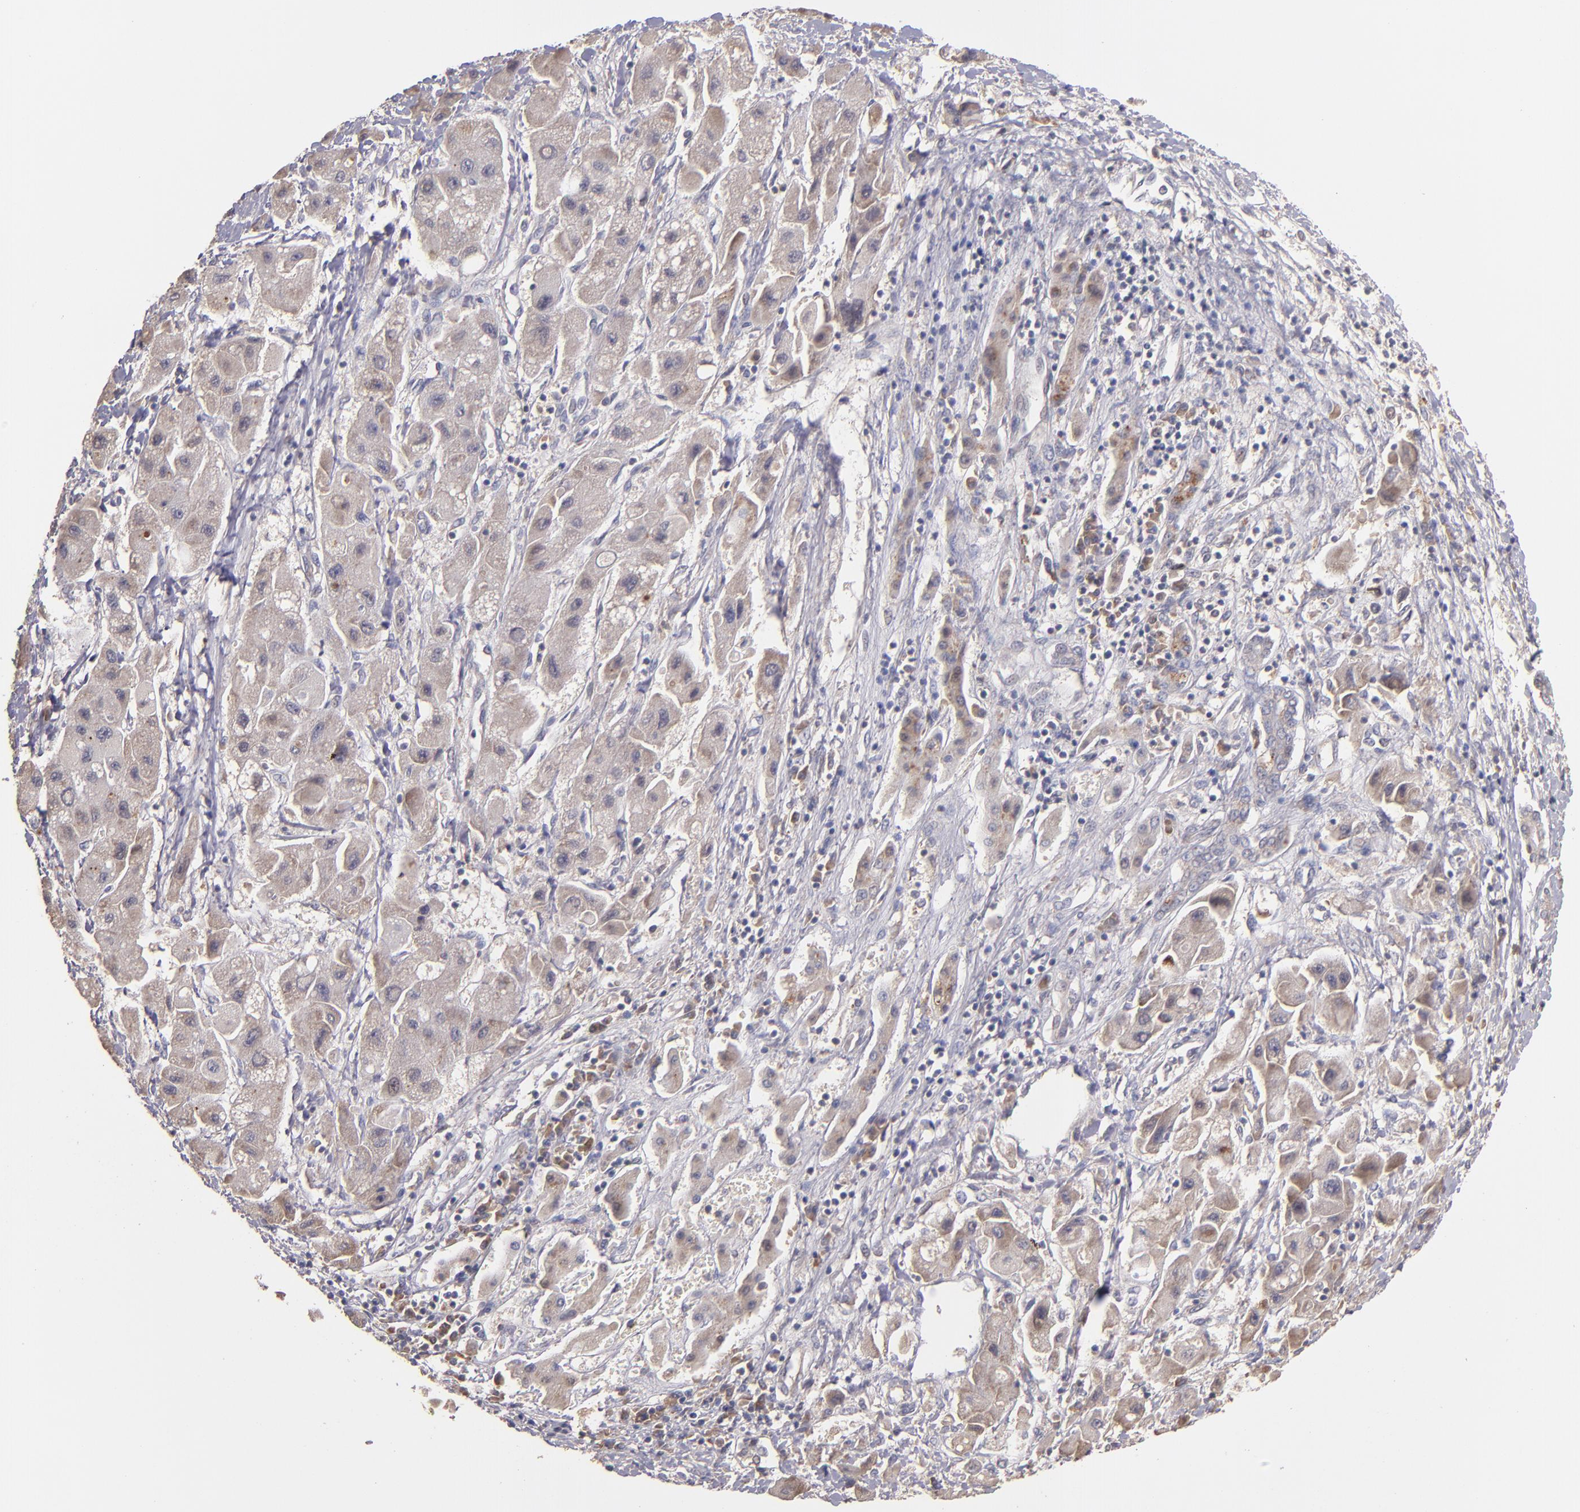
{"staining": {"intensity": "moderate", "quantity": "<25%", "location": "cytoplasmic/membranous"}, "tissue": "liver cancer", "cell_type": "Tumor cells", "image_type": "cancer", "snomed": [{"axis": "morphology", "description": "Carcinoma, Hepatocellular, NOS"}, {"axis": "topography", "description": "Liver"}], "caption": "Moderate cytoplasmic/membranous positivity is identified in about <25% of tumor cells in liver hepatocellular carcinoma. Using DAB (3,3'-diaminobenzidine) (brown) and hematoxylin (blue) stains, captured at high magnification using brightfield microscopy.", "gene": "UPF3B", "patient": {"sex": "male", "age": 24}}